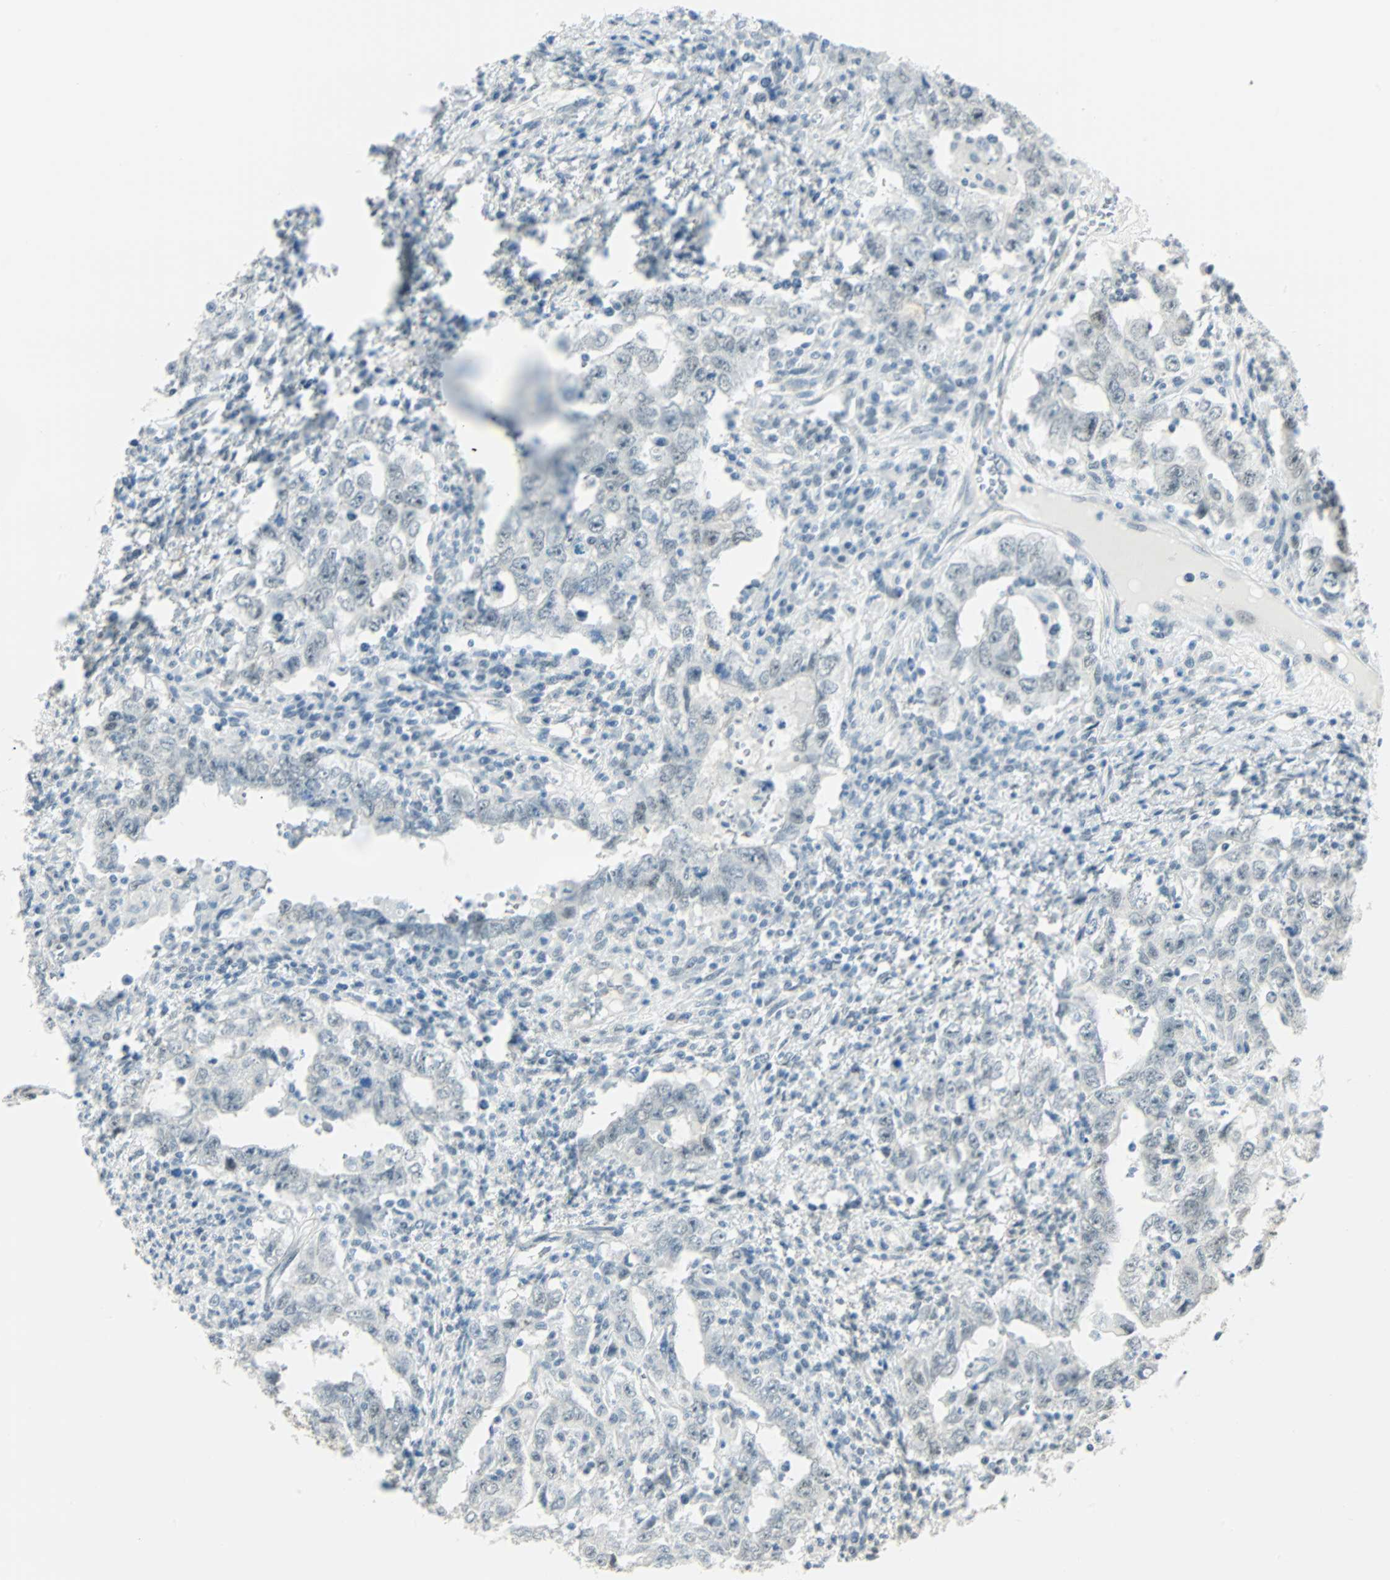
{"staining": {"intensity": "negative", "quantity": "none", "location": "none"}, "tissue": "testis cancer", "cell_type": "Tumor cells", "image_type": "cancer", "snomed": [{"axis": "morphology", "description": "Carcinoma, Embryonal, NOS"}, {"axis": "topography", "description": "Testis"}], "caption": "The histopathology image displays no significant positivity in tumor cells of testis cancer (embryonal carcinoma). (DAB immunohistochemistry, high magnification).", "gene": "NELFE", "patient": {"sex": "male", "age": 26}}